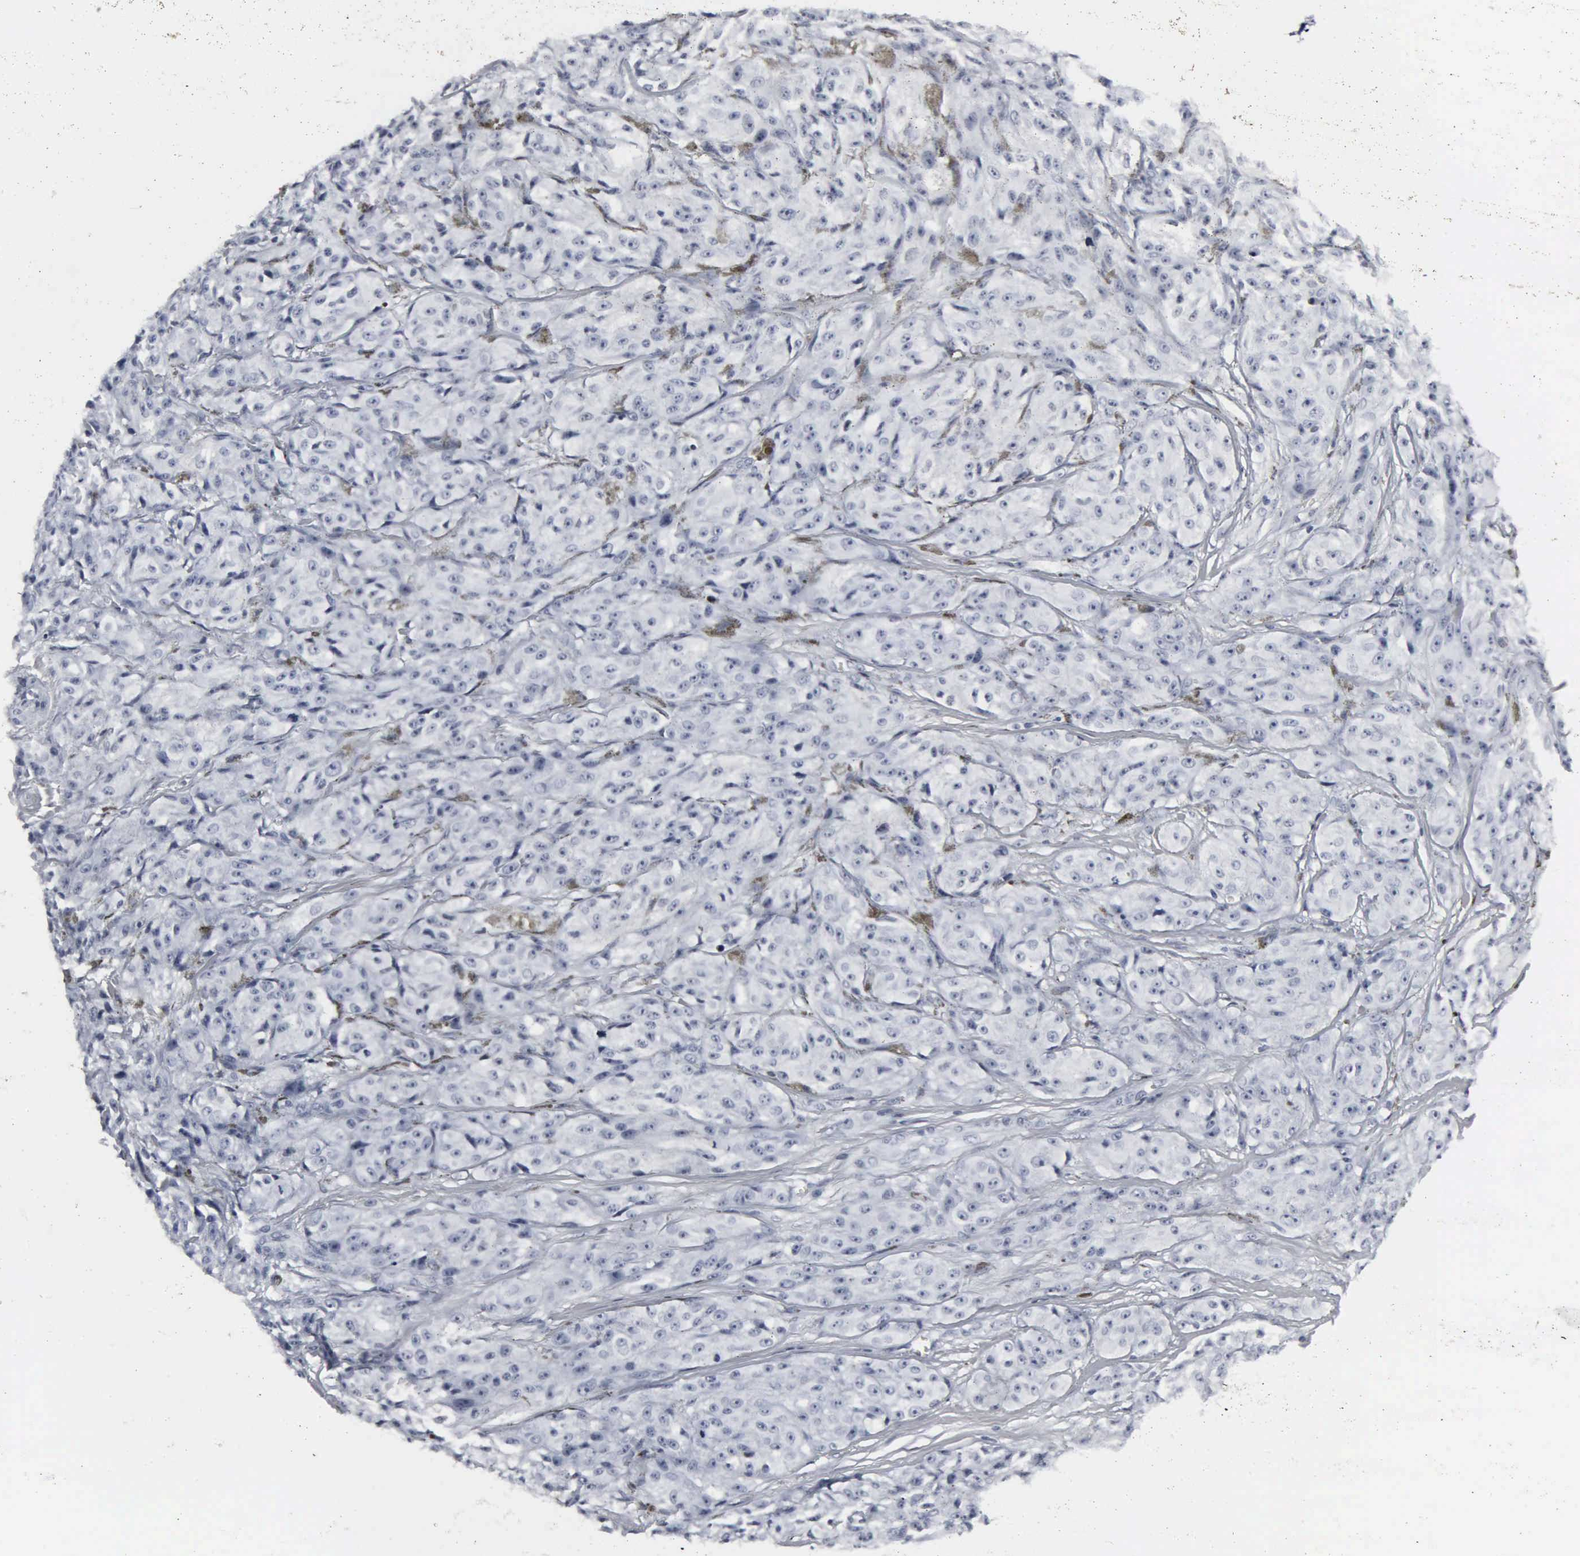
{"staining": {"intensity": "negative", "quantity": "none", "location": "none"}, "tissue": "melanoma", "cell_type": "Tumor cells", "image_type": "cancer", "snomed": [{"axis": "morphology", "description": "Malignant melanoma, NOS"}, {"axis": "topography", "description": "Skin"}], "caption": "A high-resolution image shows immunohistochemistry (IHC) staining of malignant melanoma, which reveals no significant positivity in tumor cells. (DAB (3,3'-diaminobenzidine) IHC visualized using brightfield microscopy, high magnification).", "gene": "DGCR2", "patient": {"sex": "male", "age": 56}}